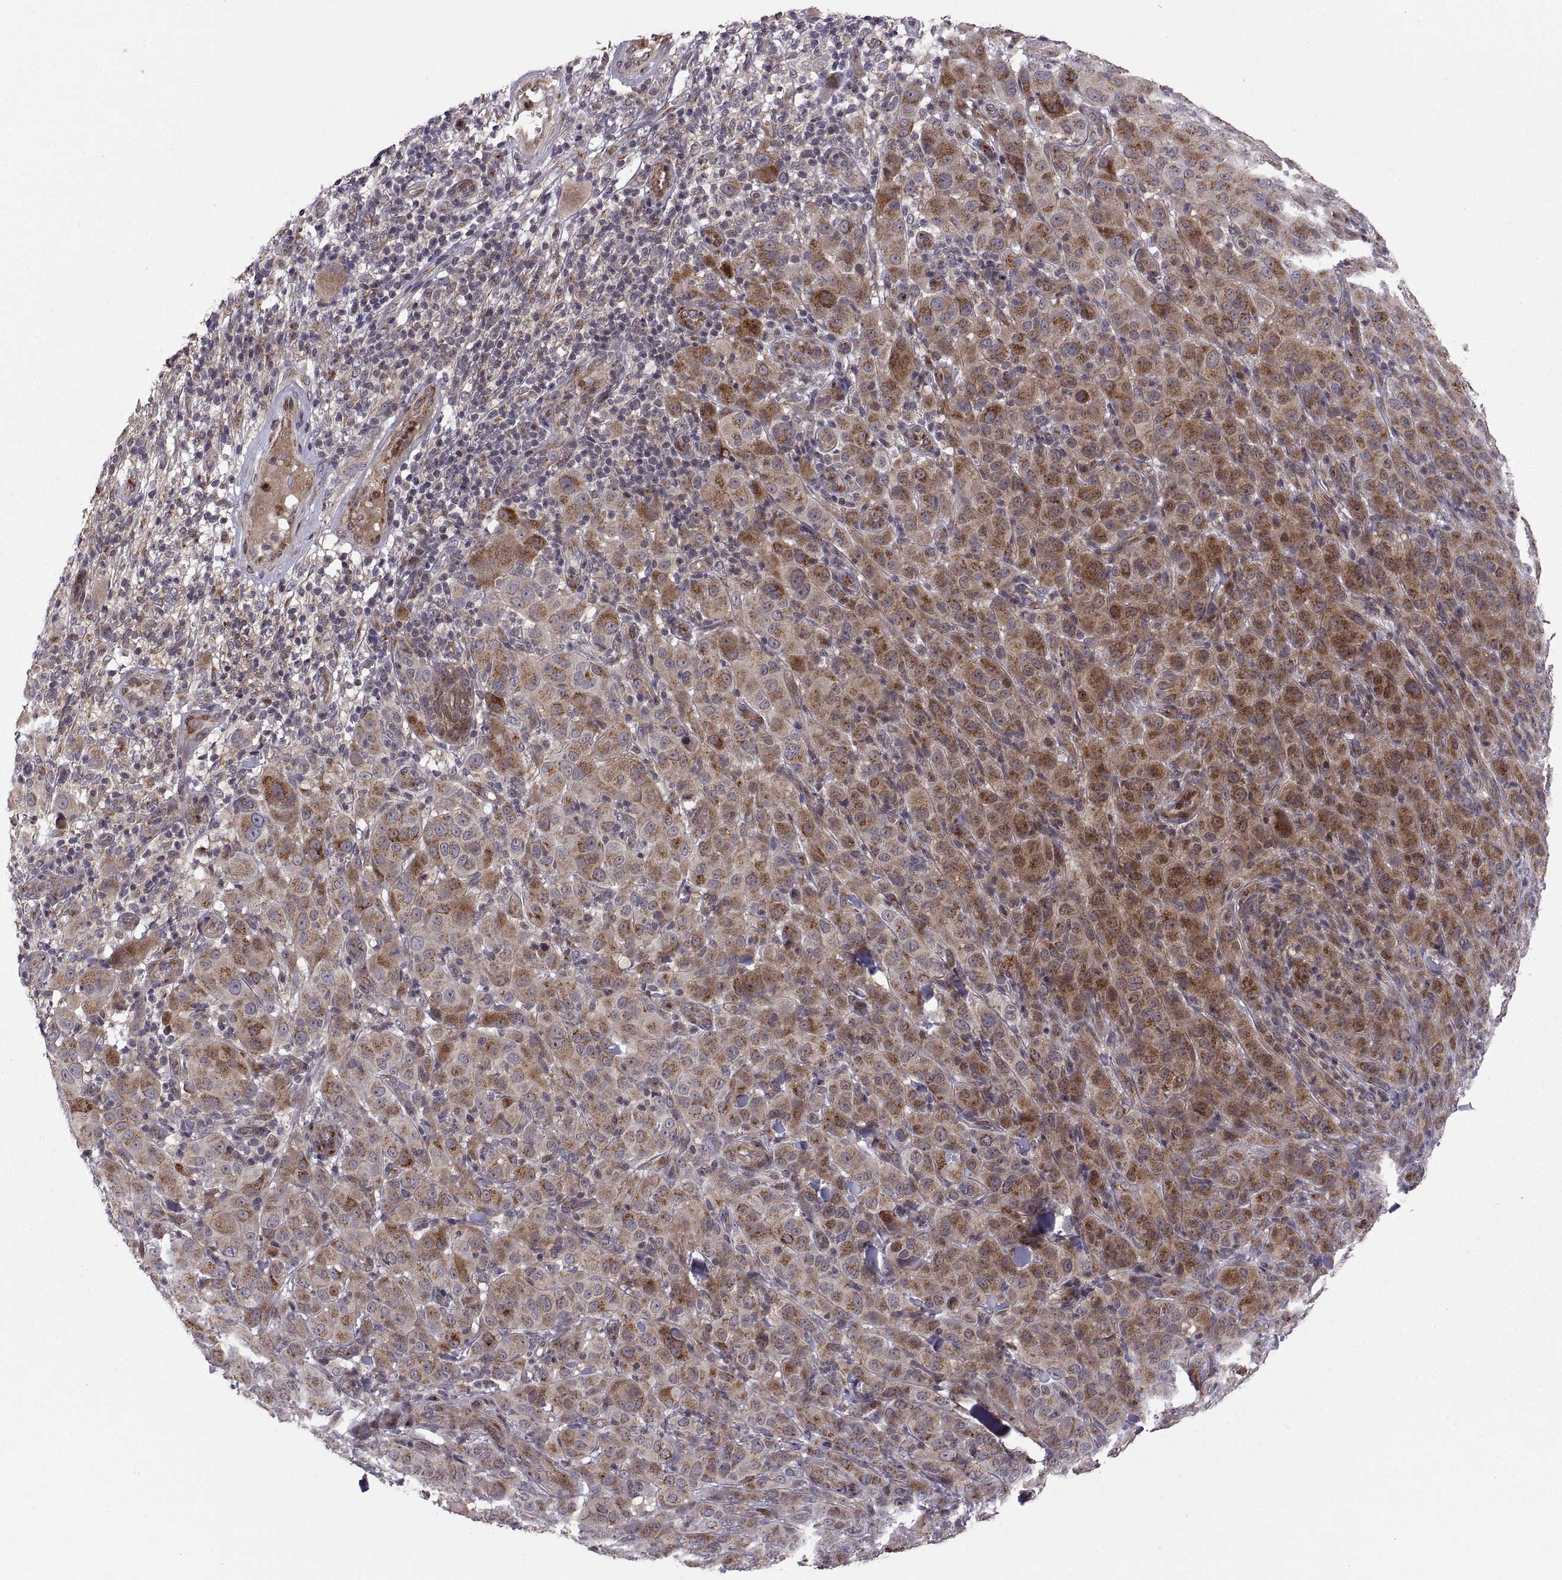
{"staining": {"intensity": "strong", "quantity": ">75%", "location": "cytoplasmic/membranous"}, "tissue": "melanoma", "cell_type": "Tumor cells", "image_type": "cancer", "snomed": [{"axis": "morphology", "description": "Malignant melanoma, NOS"}, {"axis": "topography", "description": "Skin"}], "caption": "Protein positivity by IHC demonstrates strong cytoplasmic/membranous staining in approximately >75% of tumor cells in malignant melanoma.", "gene": "TESC", "patient": {"sex": "female", "age": 87}}